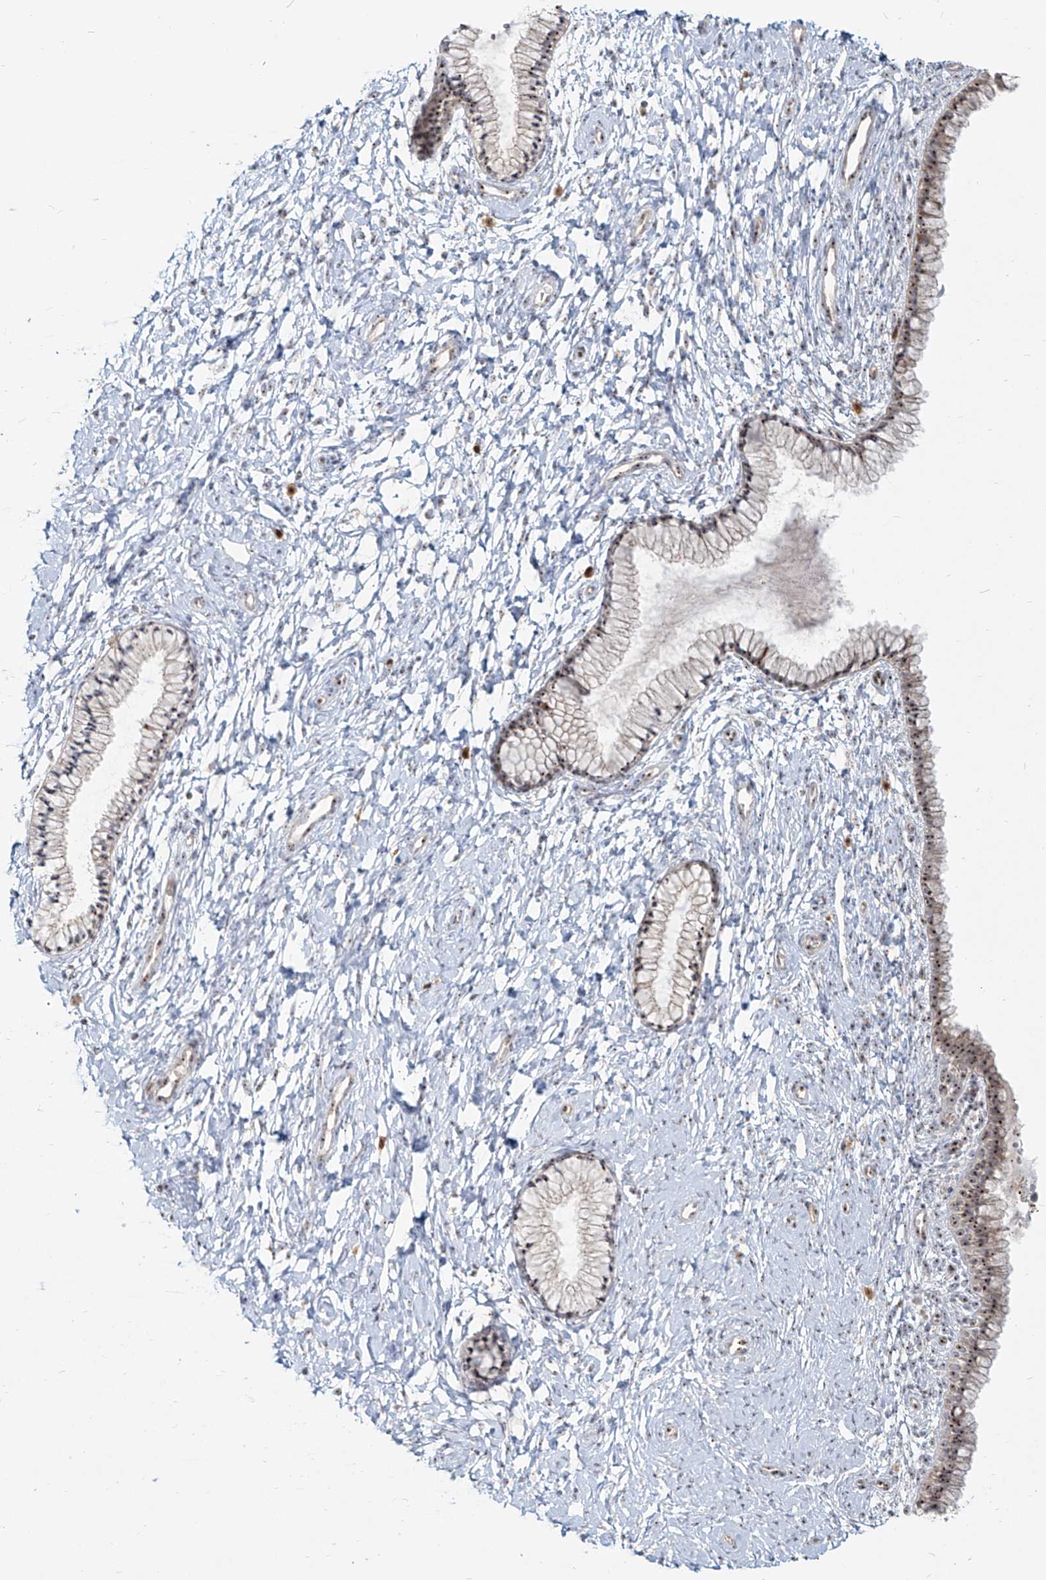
{"staining": {"intensity": "moderate", "quantity": "<25%", "location": "nuclear"}, "tissue": "cervix", "cell_type": "Glandular cells", "image_type": "normal", "snomed": [{"axis": "morphology", "description": "Normal tissue, NOS"}, {"axis": "topography", "description": "Cervix"}], "caption": "High-power microscopy captured an immunohistochemistry (IHC) image of normal cervix, revealing moderate nuclear expression in about <25% of glandular cells.", "gene": "BYSL", "patient": {"sex": "female", "age": 33}}